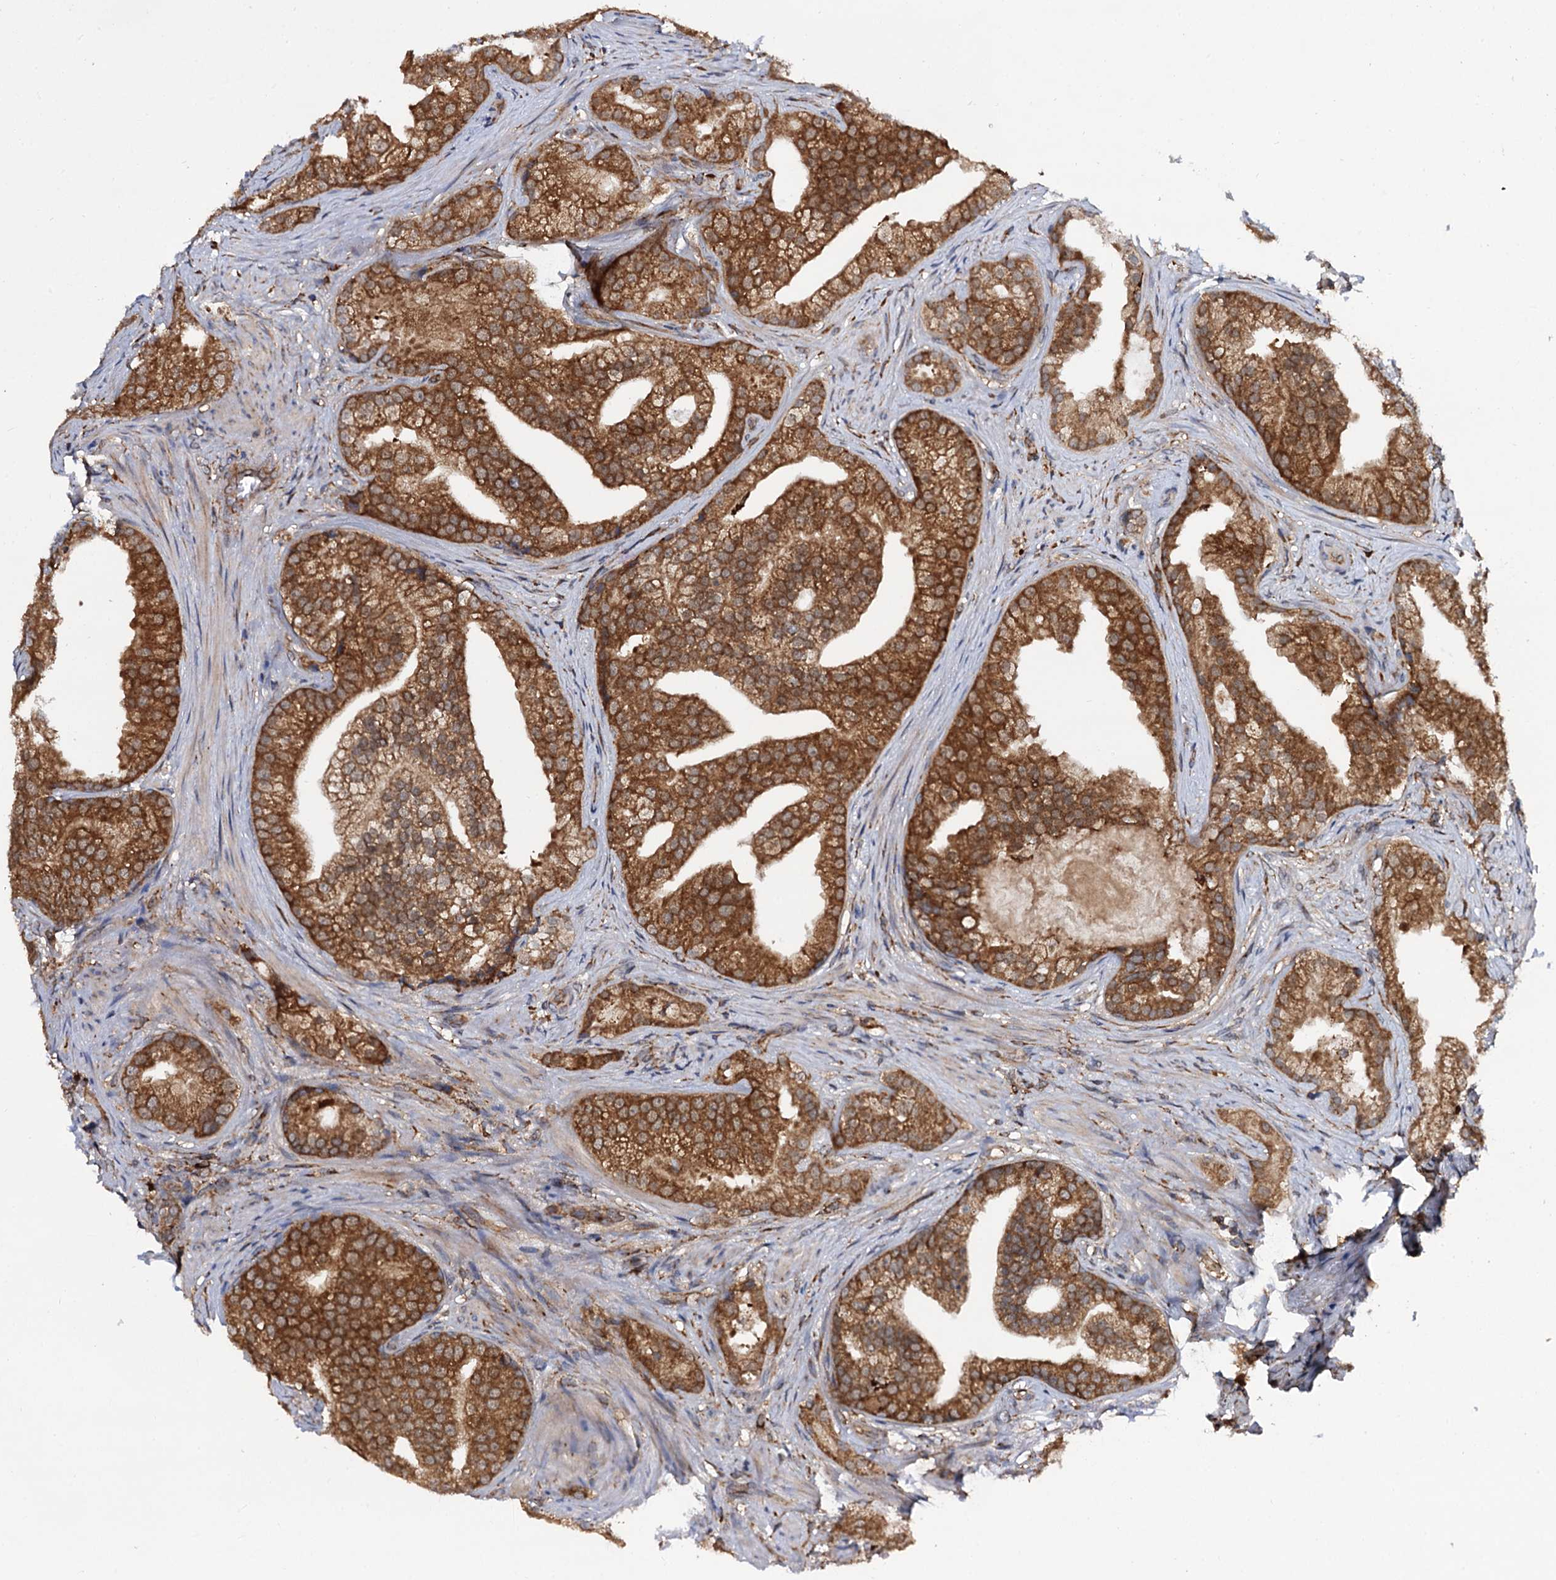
{"staining": {"intensity": "strong", "quantity": ">75%", "location": "cytoplasmic/membranous"}, "tissue": "prostate cancer", "cell_type": "Tumor cells", "image_type": "cancer", "snomed": [{"axis": "morphology", "description": "Adenocarcinoma, Low grade"}, {"axis": "topography", "description": "Prostate"}], "caption": "DAB (3,3'-diaminobenzidine) immunohistochemical staining of prostate cancer reveals strong cytoplasmic/membranous protein staining in about >75% of tumor cells. (Stains: DAB (3,3'-diaminobenzidine) in brown, nuclei in blue, Microscopy: brightfield microscopy at high magnification).", "gene": "UFM1", "patient": {"sex": "male", "age": 71}}